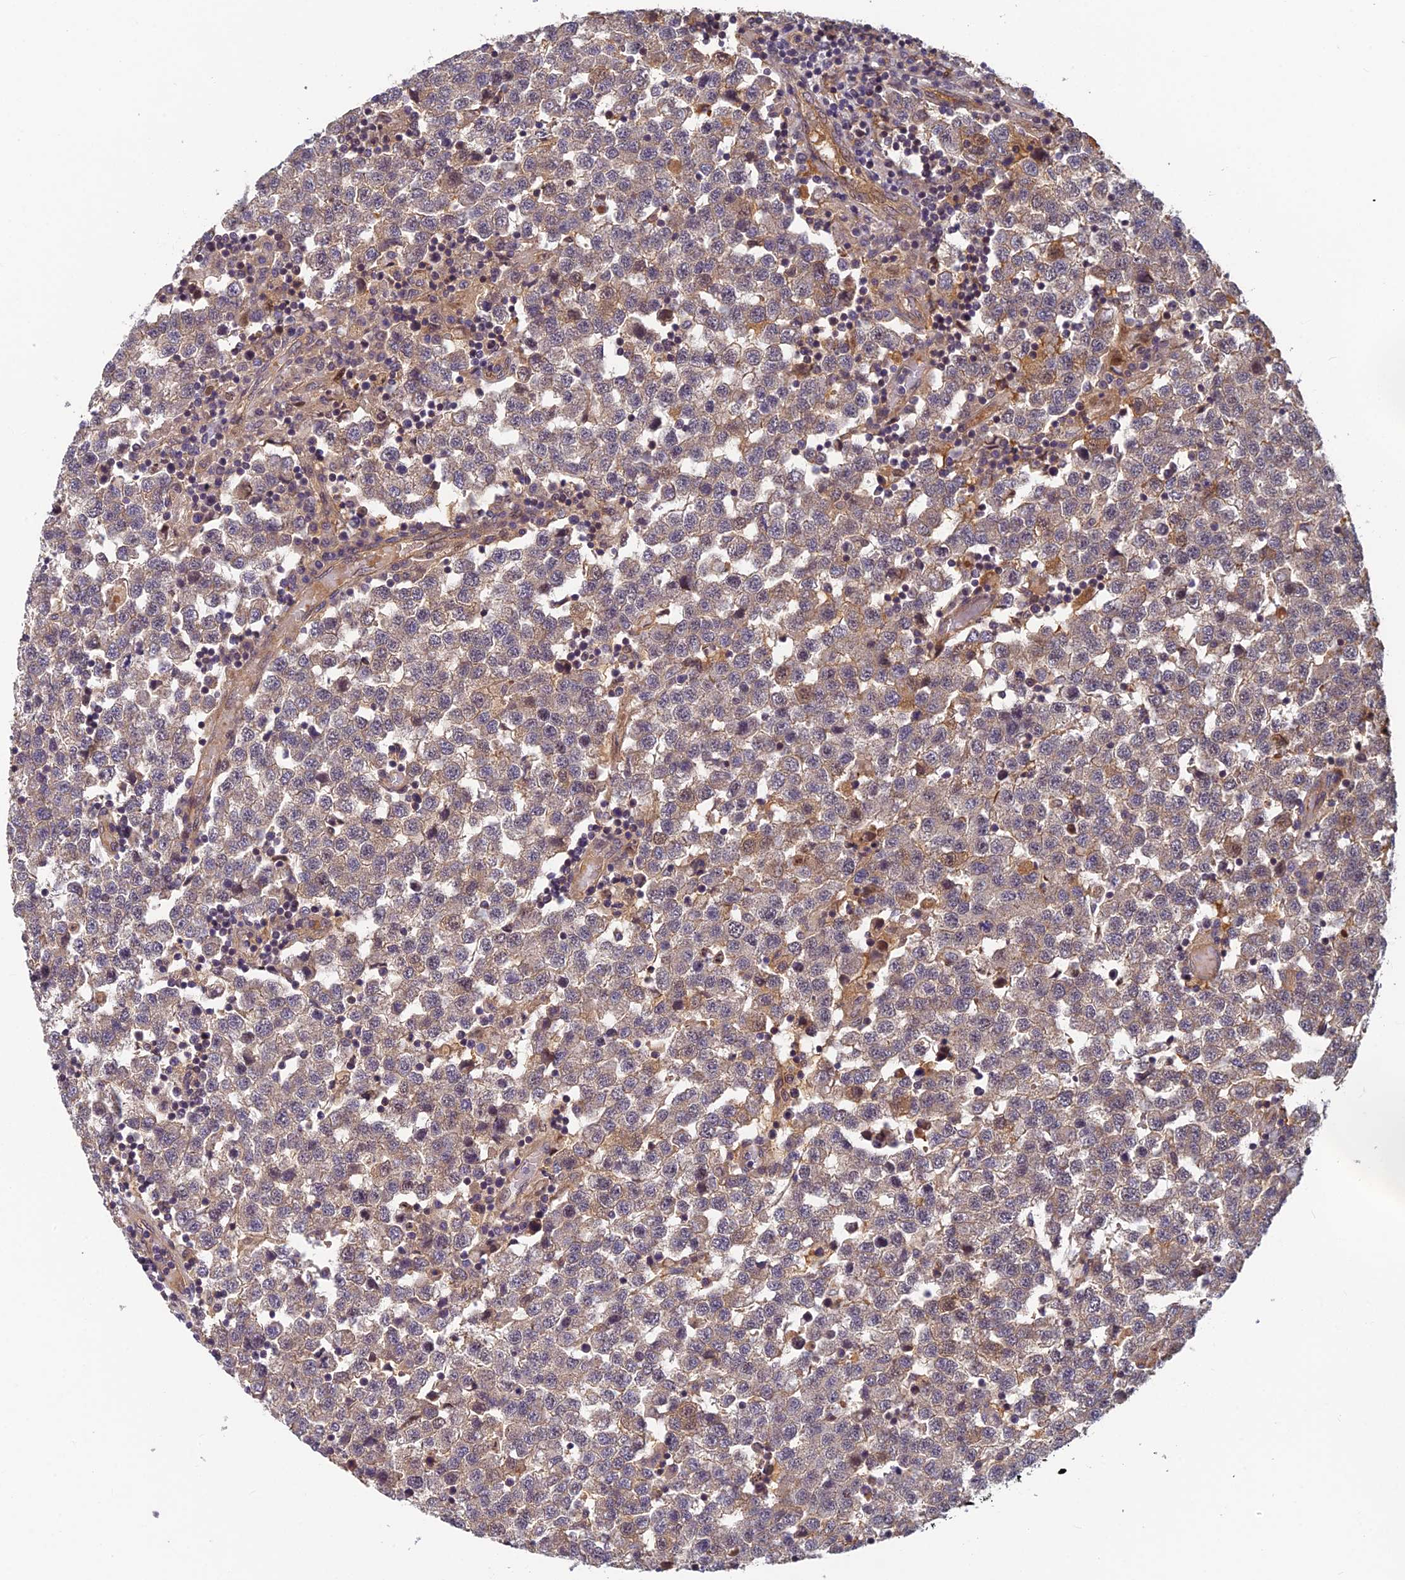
{"staining": {"intensity": "weak", "quantity": "<25%", "location": "cytoplasmic/membranous"}, "tissue": "testis cancer", "cell_type": "Tumor cells", "image_type": "cancer", "snomed": [{"axis": "morphology", "description": "Seminoma, NOS"}, {"axis": "topography", "description": "Testis"}], "caption": "There is no significant staining in tumor cells of seminoma (testis).", "gene": "PIKFYVE", "patient": {"sex": "male", "age": 34}}